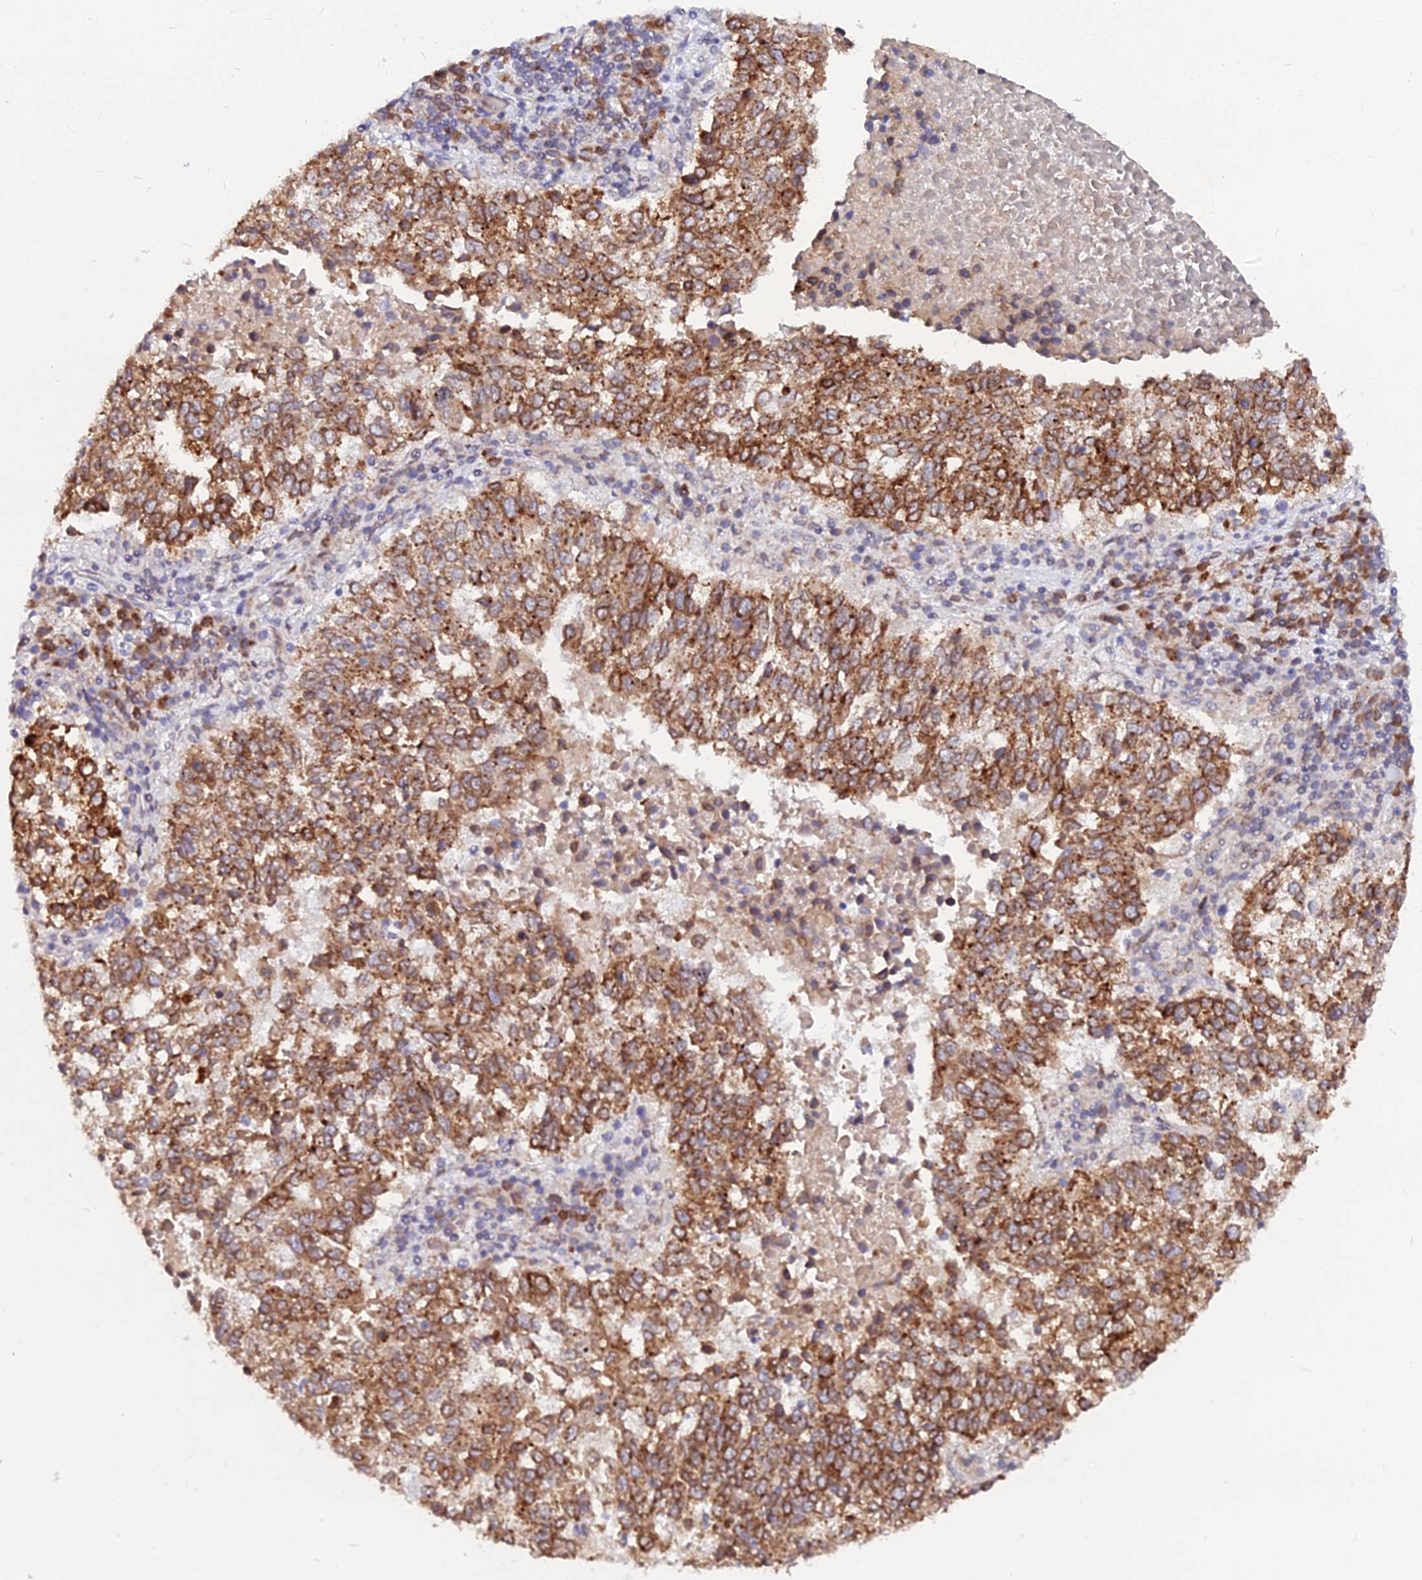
{"staining": {"intensity": "strong", "quantity": ">75%", "location": "cytoplasmic/membranous"}, "tissue": "lung cancer", "cell_type": "Tumor cells", "image_type": "cancer", "snomed": [{"axis": "morphology", "description": "Squamous cell carcinoma, NOS"}, {"axis": "topography", "description": "Lung"}], "caption": "Immunohistochemical staining of human lung cancer shows high levels of strong cytoplasmic/membranous positivity in approximately >75% of tumor cells.", "gene": "RNF121", "patient": {"sex": "male", "age": 73}}